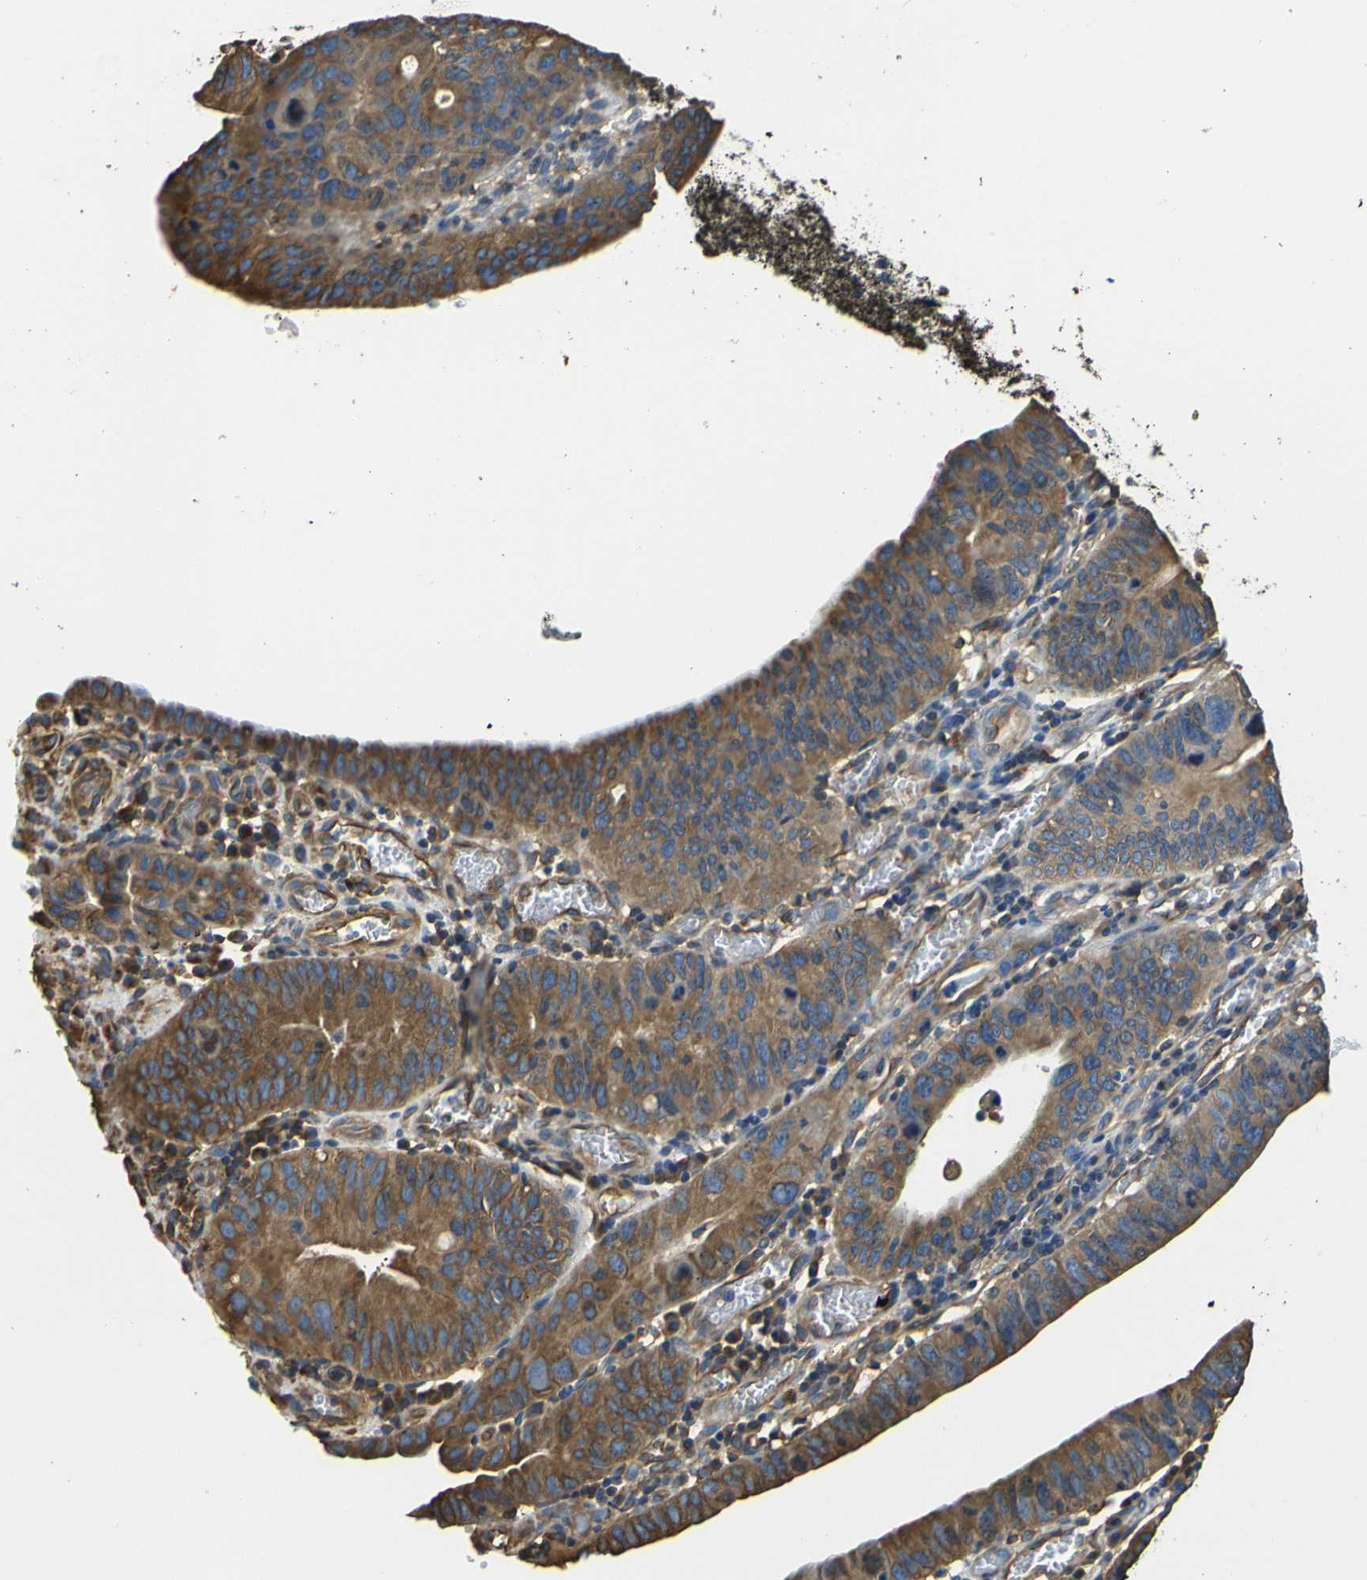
{"staining": {"intensity": "moderate", "quantity": ">75%", "location": "cytoplasmic/membranous"}, "tissue": "stomach cancer", "cell_type": "Tumor cells", "image_type": "cancer", "snomed": [{"axis": "morphology", "description": "Adenocarcinoma, NOS"}, {"axis": "topography", "description": "Stomach"}], "caption": "Protein analysis of stomach adenocarcinoma tissue shows moderate cytoplasmic/membranous expression in approximately >75% of tumor cells.", "gene": "TUBB", "patient": {"sex": "male", "age": 59}}